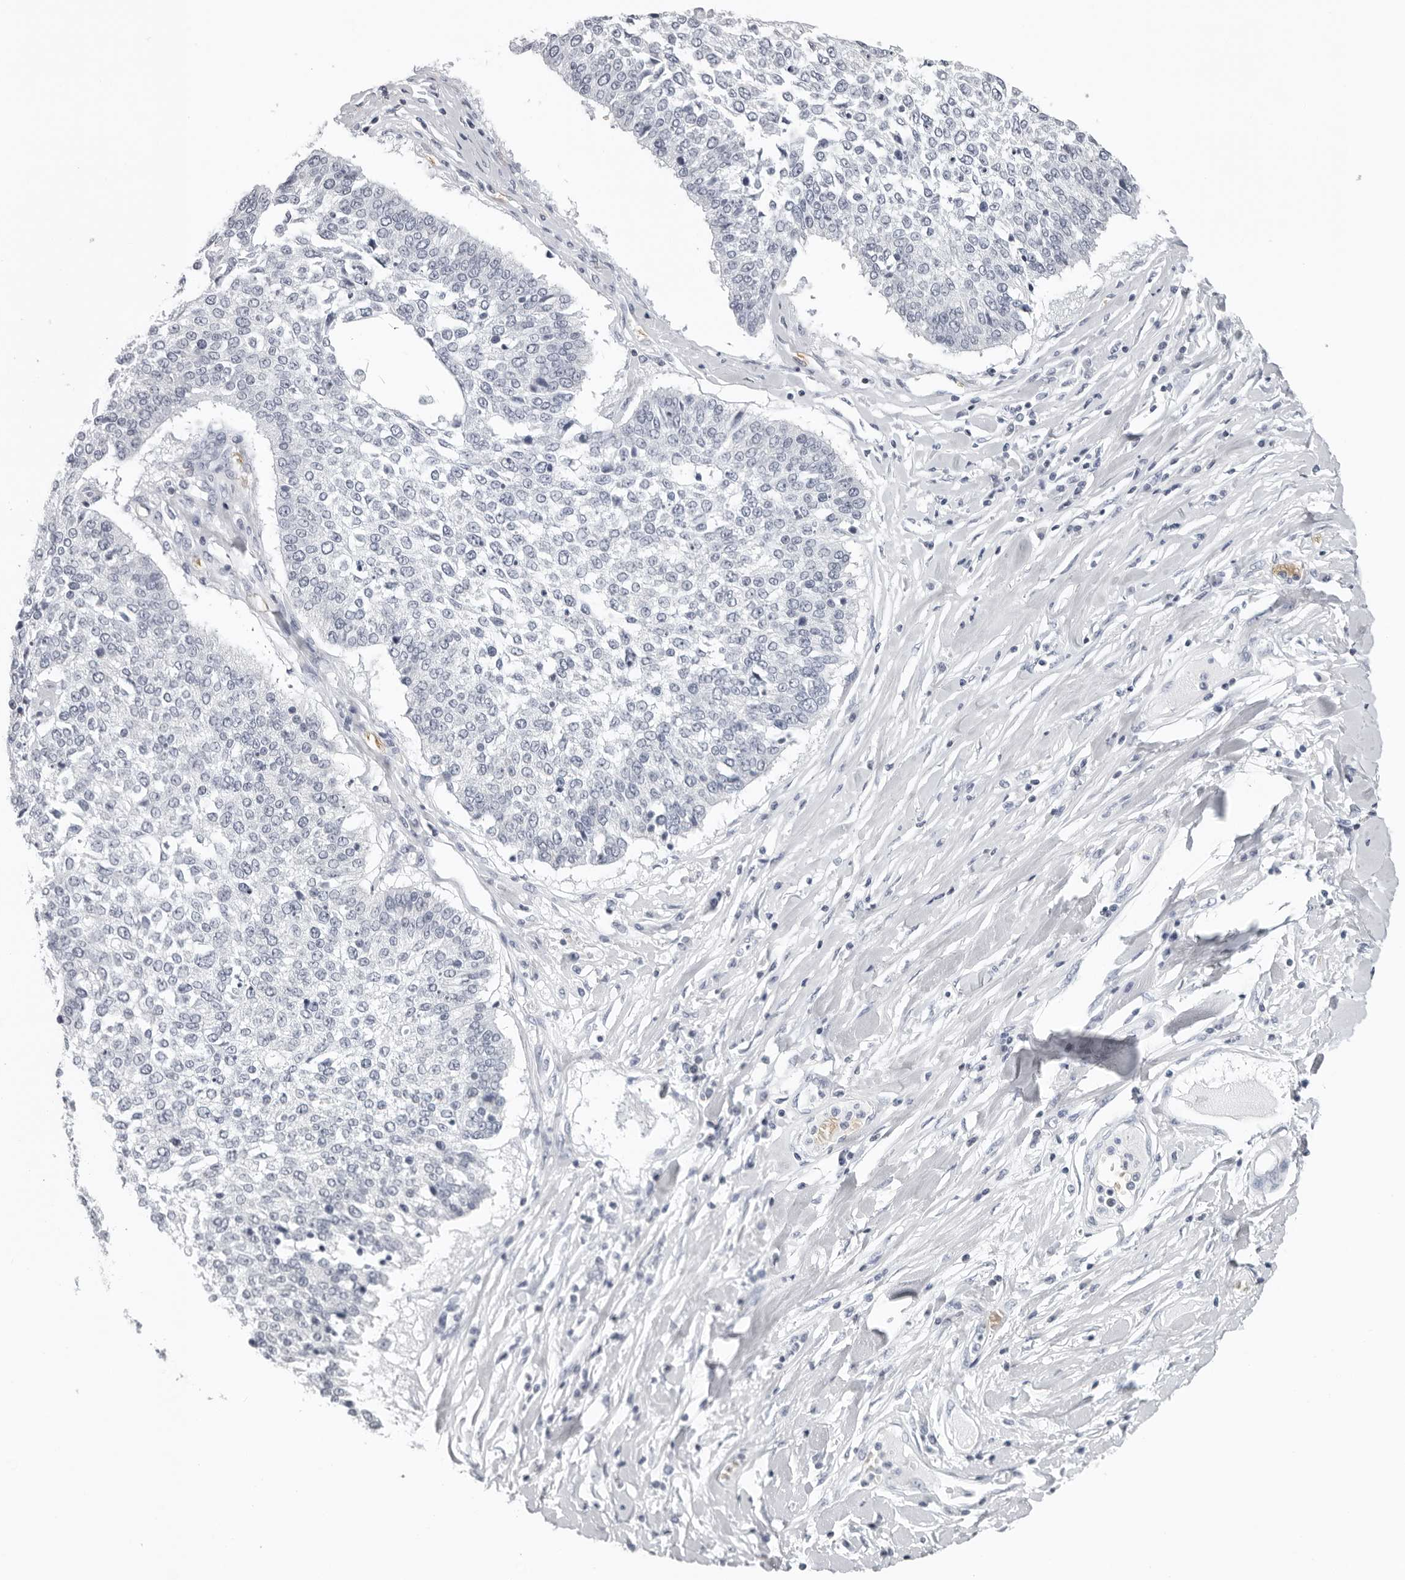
{"staining": {"intensity": "negative", "quantity": "none", "location": "none"}, "tissue": "lung cancer", "cell_type": "Tumor cells", "image_type": "cancer", "snomed": [{"axis": "morphology", "description": "Normal tissue, NOS"}, {"axis": "morphology", "description": "Squamous cell carcinoma, NOS"}, {"axis": "topography", "description": "Cartilage tissue"}, {"axis": "topography", "description": "Bronchus"}, {"axis": "topography", "description": "Lung"}, {"axis": "topography", "description": "Peripheral nerve tissue"}], "caption": "Immunohistochemistry photomicrograph of human lung squamous cell carcinoma stained for a protein (brown), which reveals no staining in tumor cells. The staining is performed using DAB brown chromogen with nuclei counter-stained in using hematoxylin.", "gene": "EPB41", "patient": {"sex": "female", "age": 49}}